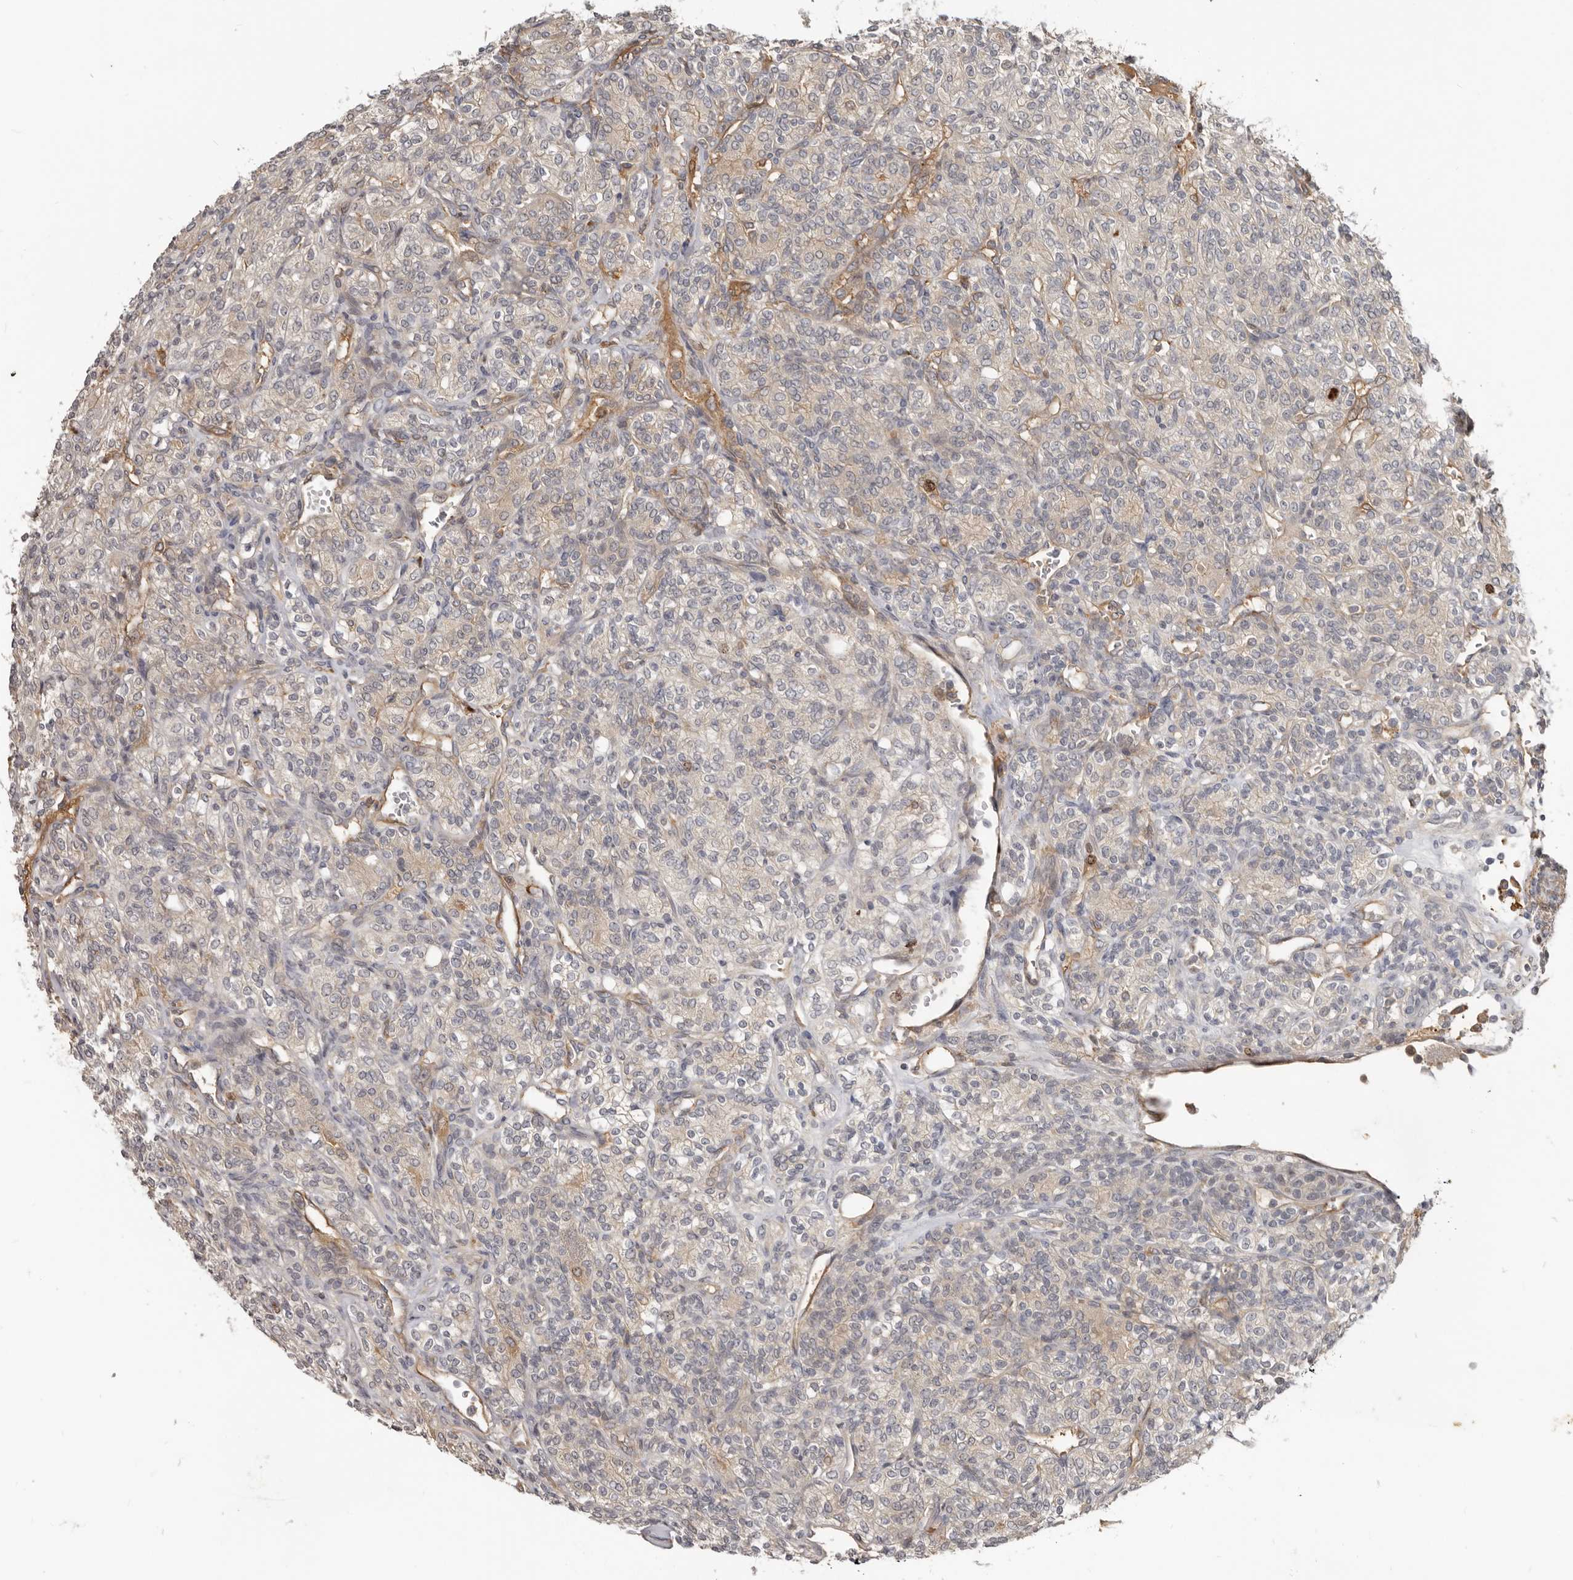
{"staining": {"intensity": "negative", "quantity": "none", "location": "none"}, "tissue": "renal cancer", "cell_type": "Tumor cells", "image_type": "cancer", "snomed": [{"axis": "morphology", "description": "Adenocarcinoma, NOS"}, {"axis": "topography", "description": "Kidney"}], "caption": "Immunohistochemical staining of human renal cancer displays no significant positivity in tumor cells.", "gene": "CDCA8", "patient": {"sex": "male", "age": 77}}